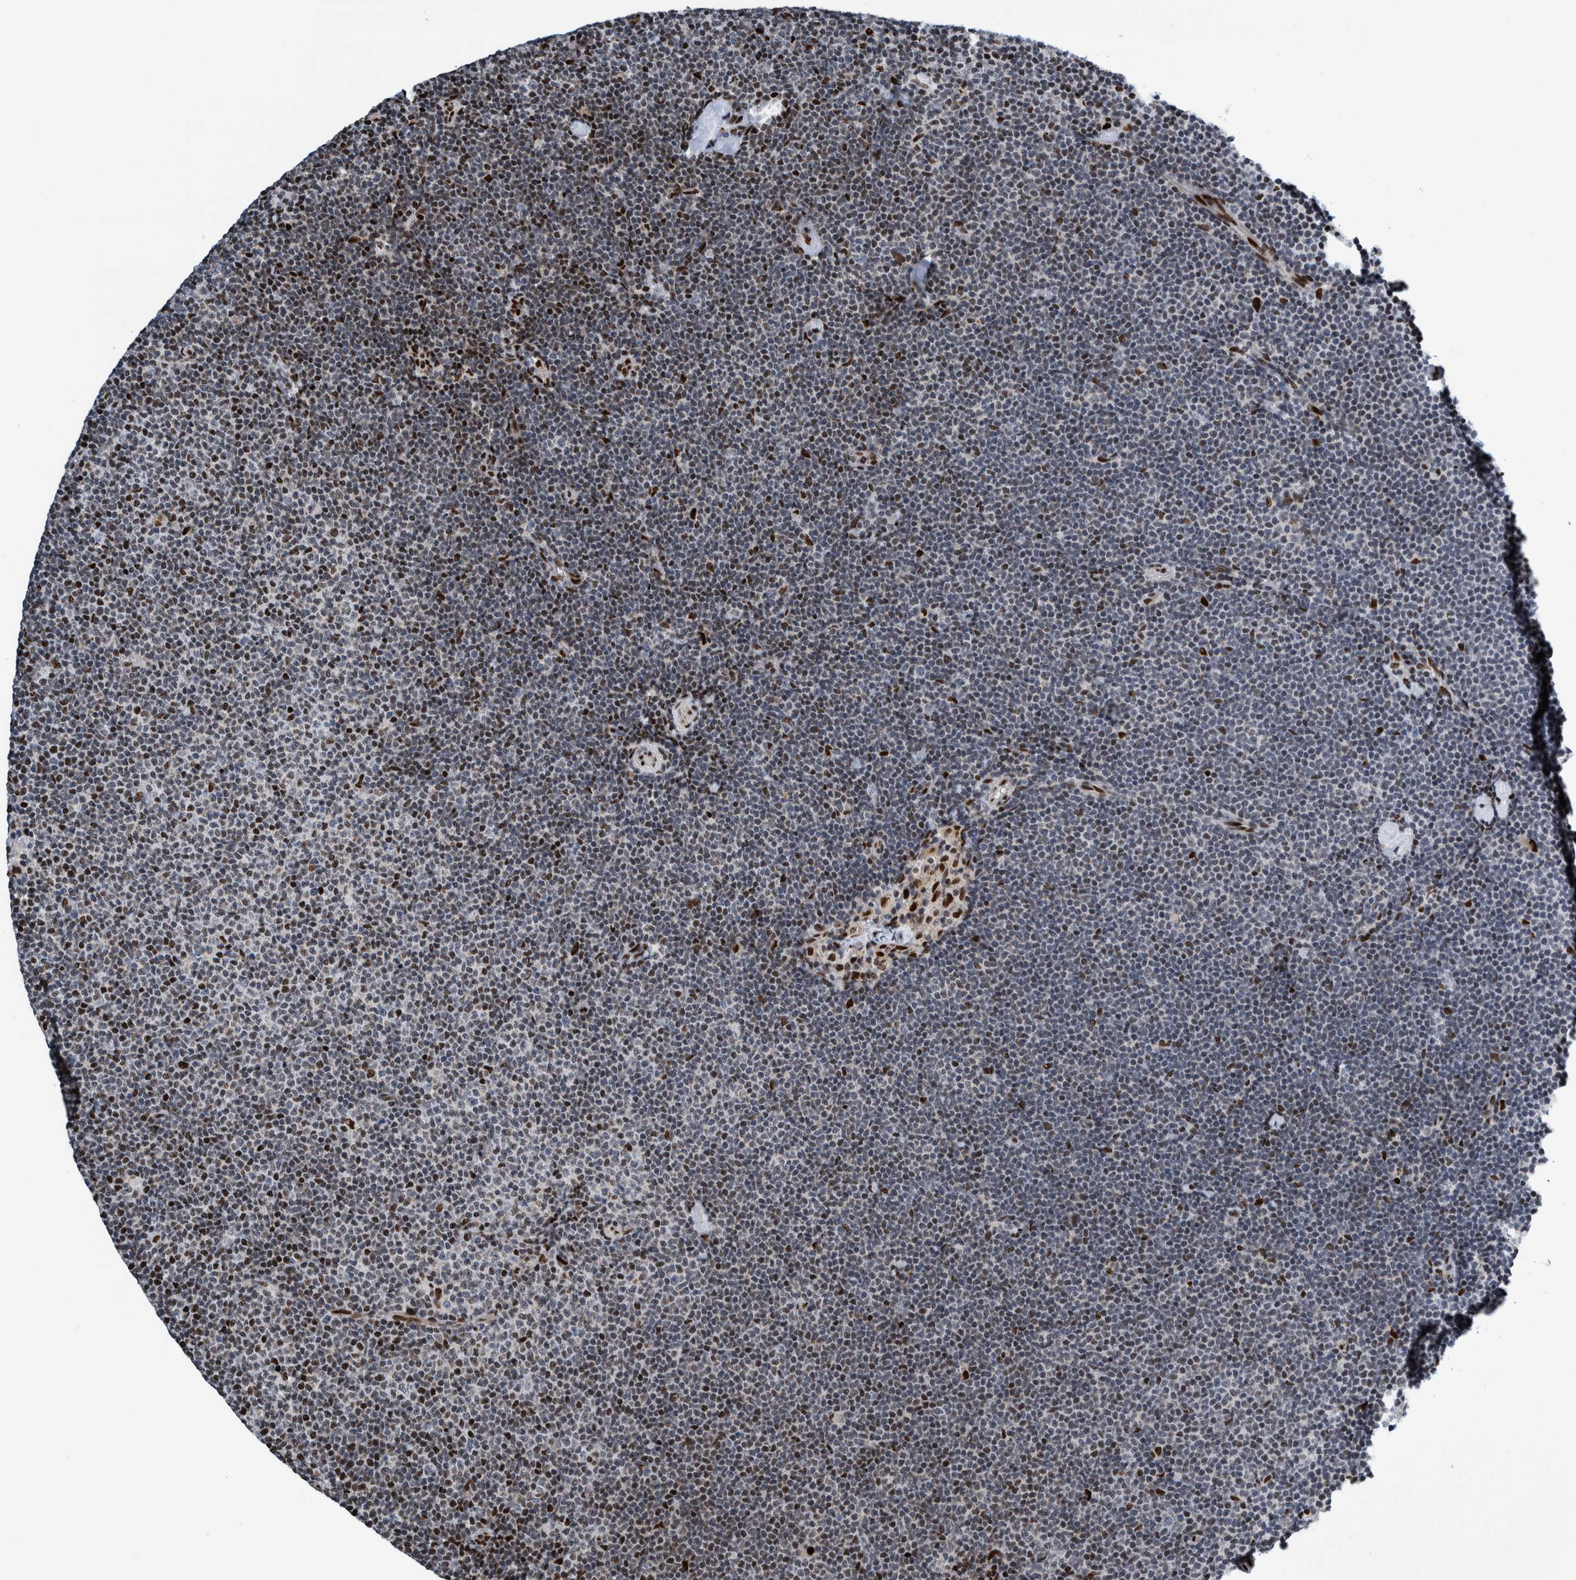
{"staining": {"intensity": "strong", "quantity": "25%-75%", "location": "nuclear"}, "tissue": "lymphoma", "cell_type": "Tumor cells", "image_type": "cancer", "snomed": [{"axis": "morphology", "description": "Malignant lymphoma, non-Hodgkin's type, Low grade"}, {"axis": "topography", "description": "Lymph node"}], "caption": "An immunohistochemistry histopathology image of neoplastic tissue is shown. Protein staining in brown highlights strong nuclear positivity in malignant lymphoma, non-Hodgkin's type (low-grade) within tumor cells. The staining was performed using DAB, with brown indicating positive protein expression. Nuclei are stained blue with hematoxylin.", "gene": "HEATR9", "patient": {"sex": "female", "age": 53}}